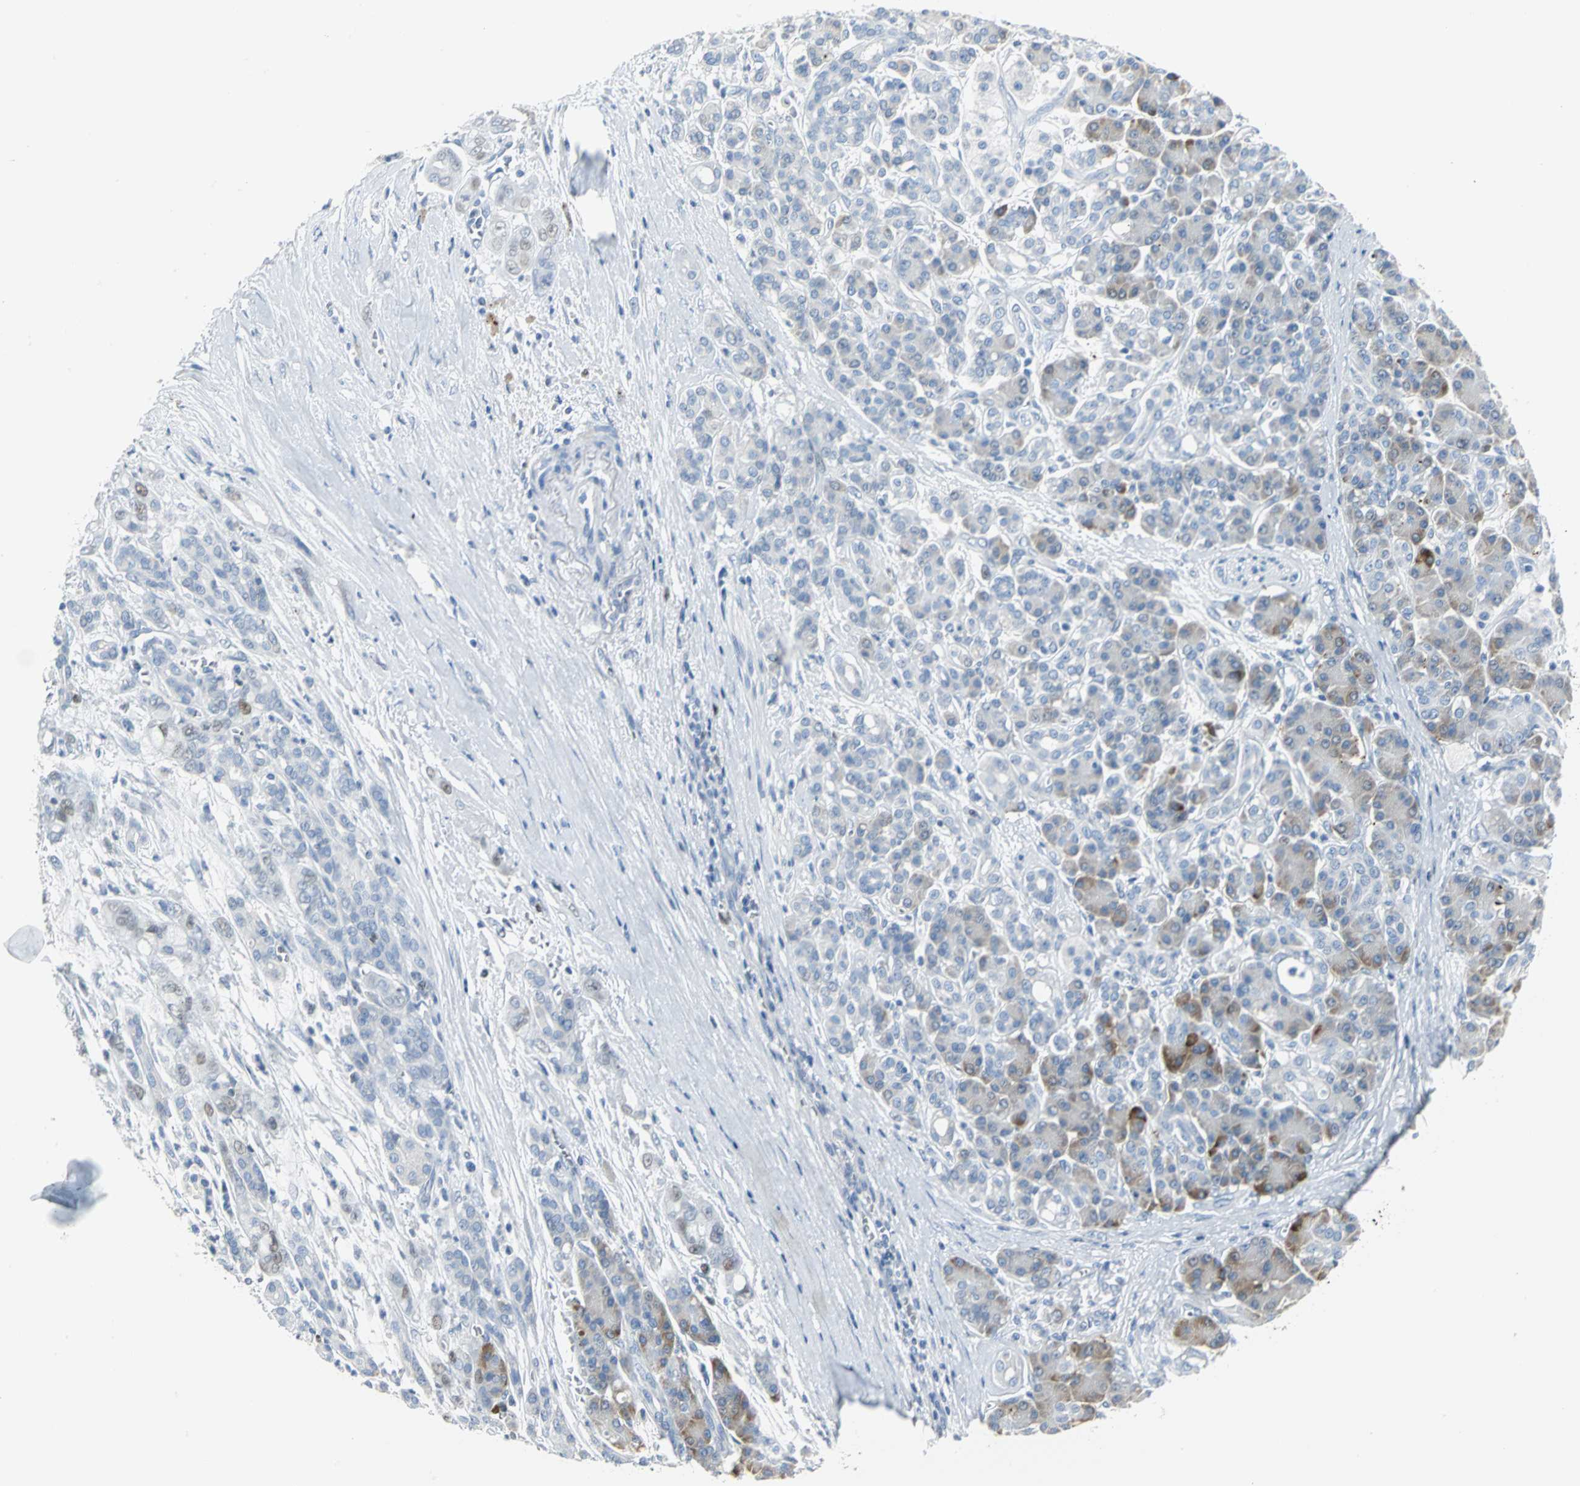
{"staining": {"intensity": "weak", "quantity": "<25%", "location": "nuclear"}, "tissue": "pancreatic cancer", "cell_type": "Tumor cells", "image_type": "cancer", "snomed": [{"axis": "morphology", "description": "Adenocarcinoma, NOS"}, {"axis": "topography", "description": "Pancreas"}], "caption": "IHC photomicrograph of neoplastic tissue: human pancreatic cancer stained with DAB (3,3'-diaminobenzidine) reveals no significant protein staining in tumor cells.", "gene": "MCM3", "patient": {"sex": "male", "age": 59}}